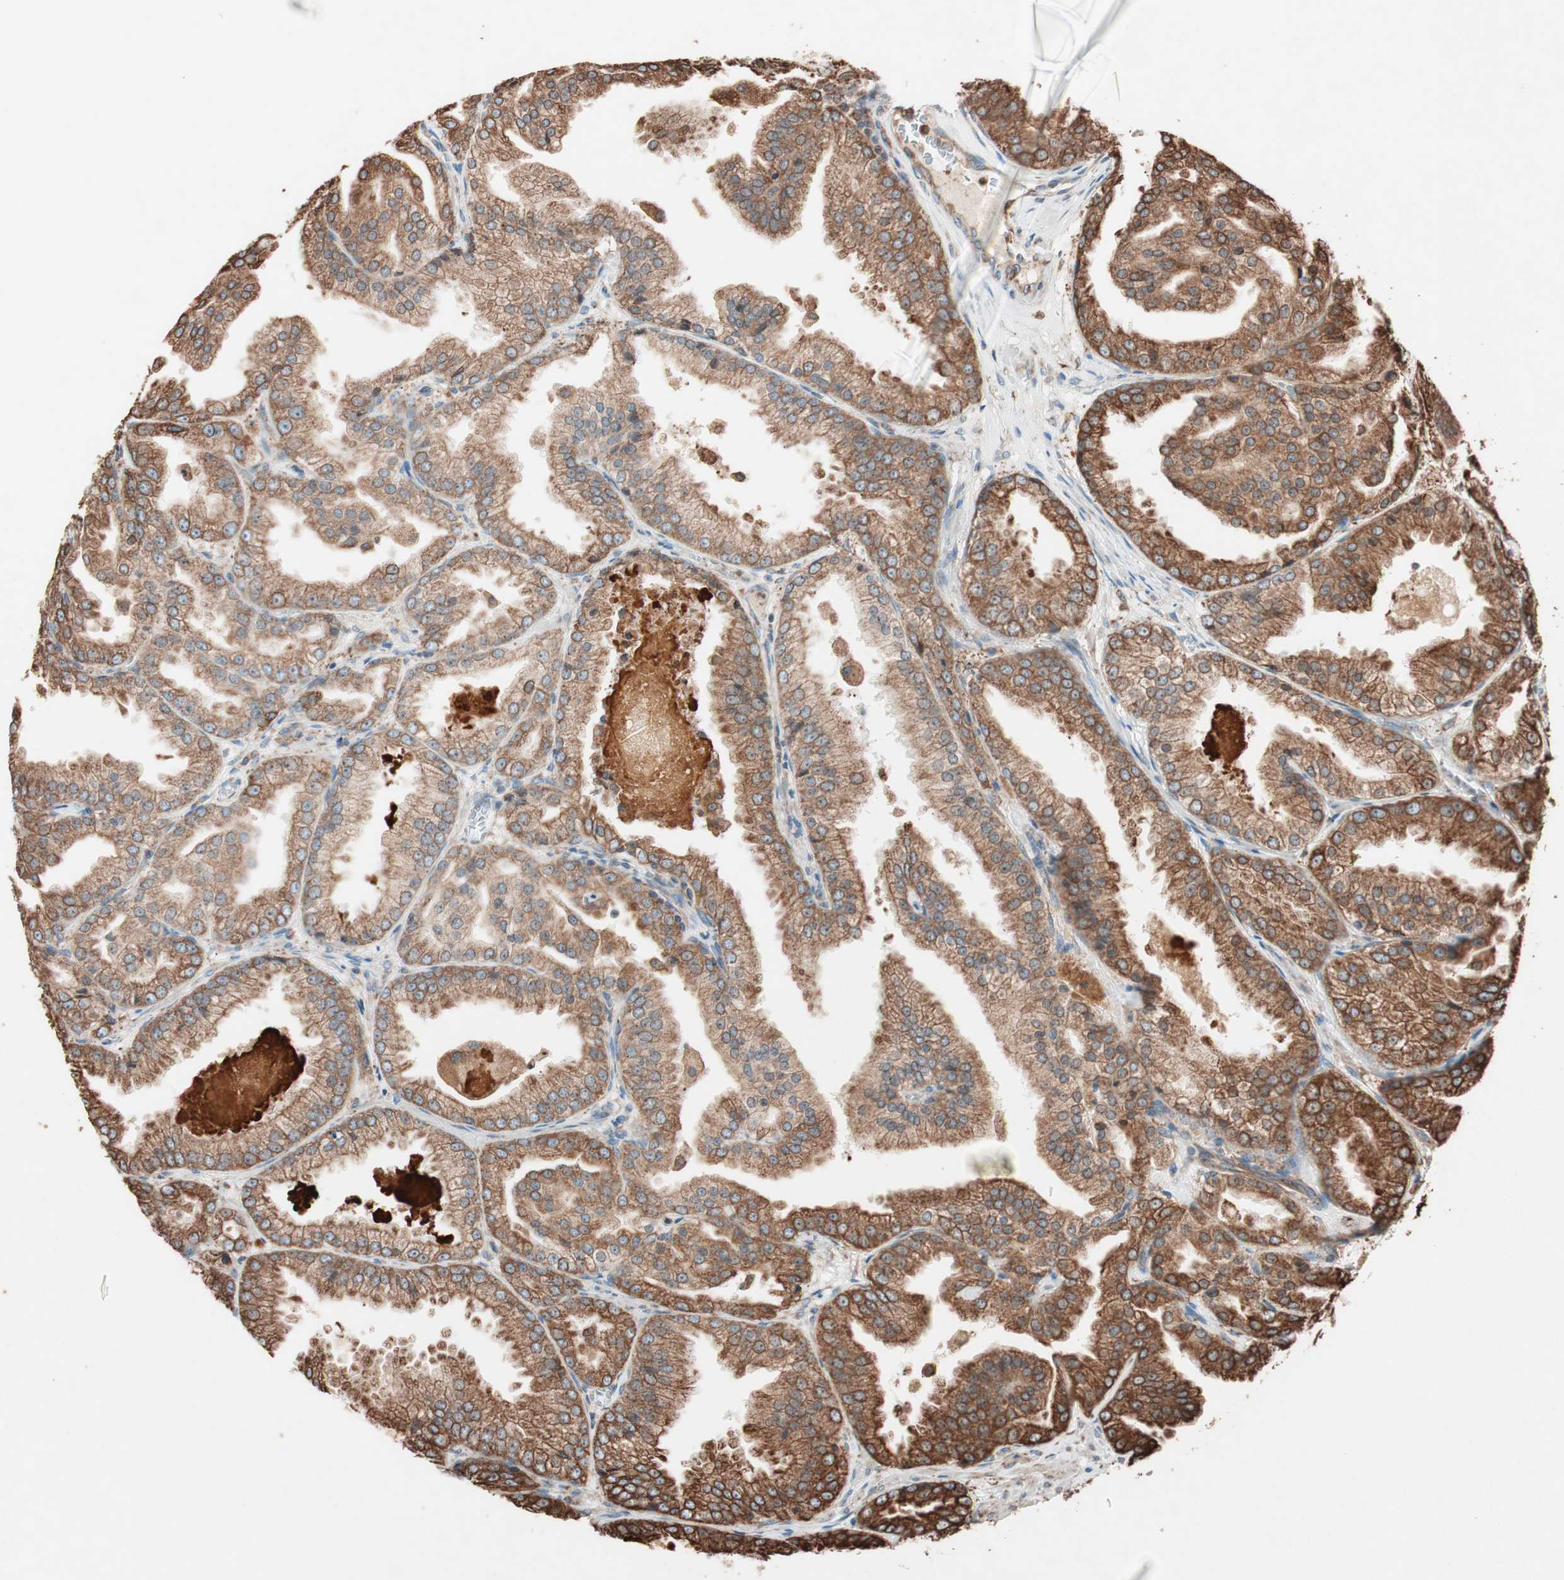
{"staining": {"intensity": "moderate", "quantity": ">75%", "location": "cytoplasmic/membranous"}, "tissue": "prostate cancer", "cell_type": "Tumor cells", "image_type": "cancer", "snomed": [{"axis": "morphology", "description": "Adenocarcinoma, High grade"}, {"axis": "topography", "description": "Prostate"}], "caption": "Protein staining demonstrates moderate cytoplasmic/membranous positivity in approximately >75% of tumor cells in prostate adenocarcinoma (high-grade).", "gene": "VEGFA", "patient": {"sex": "male", "age": 61}}